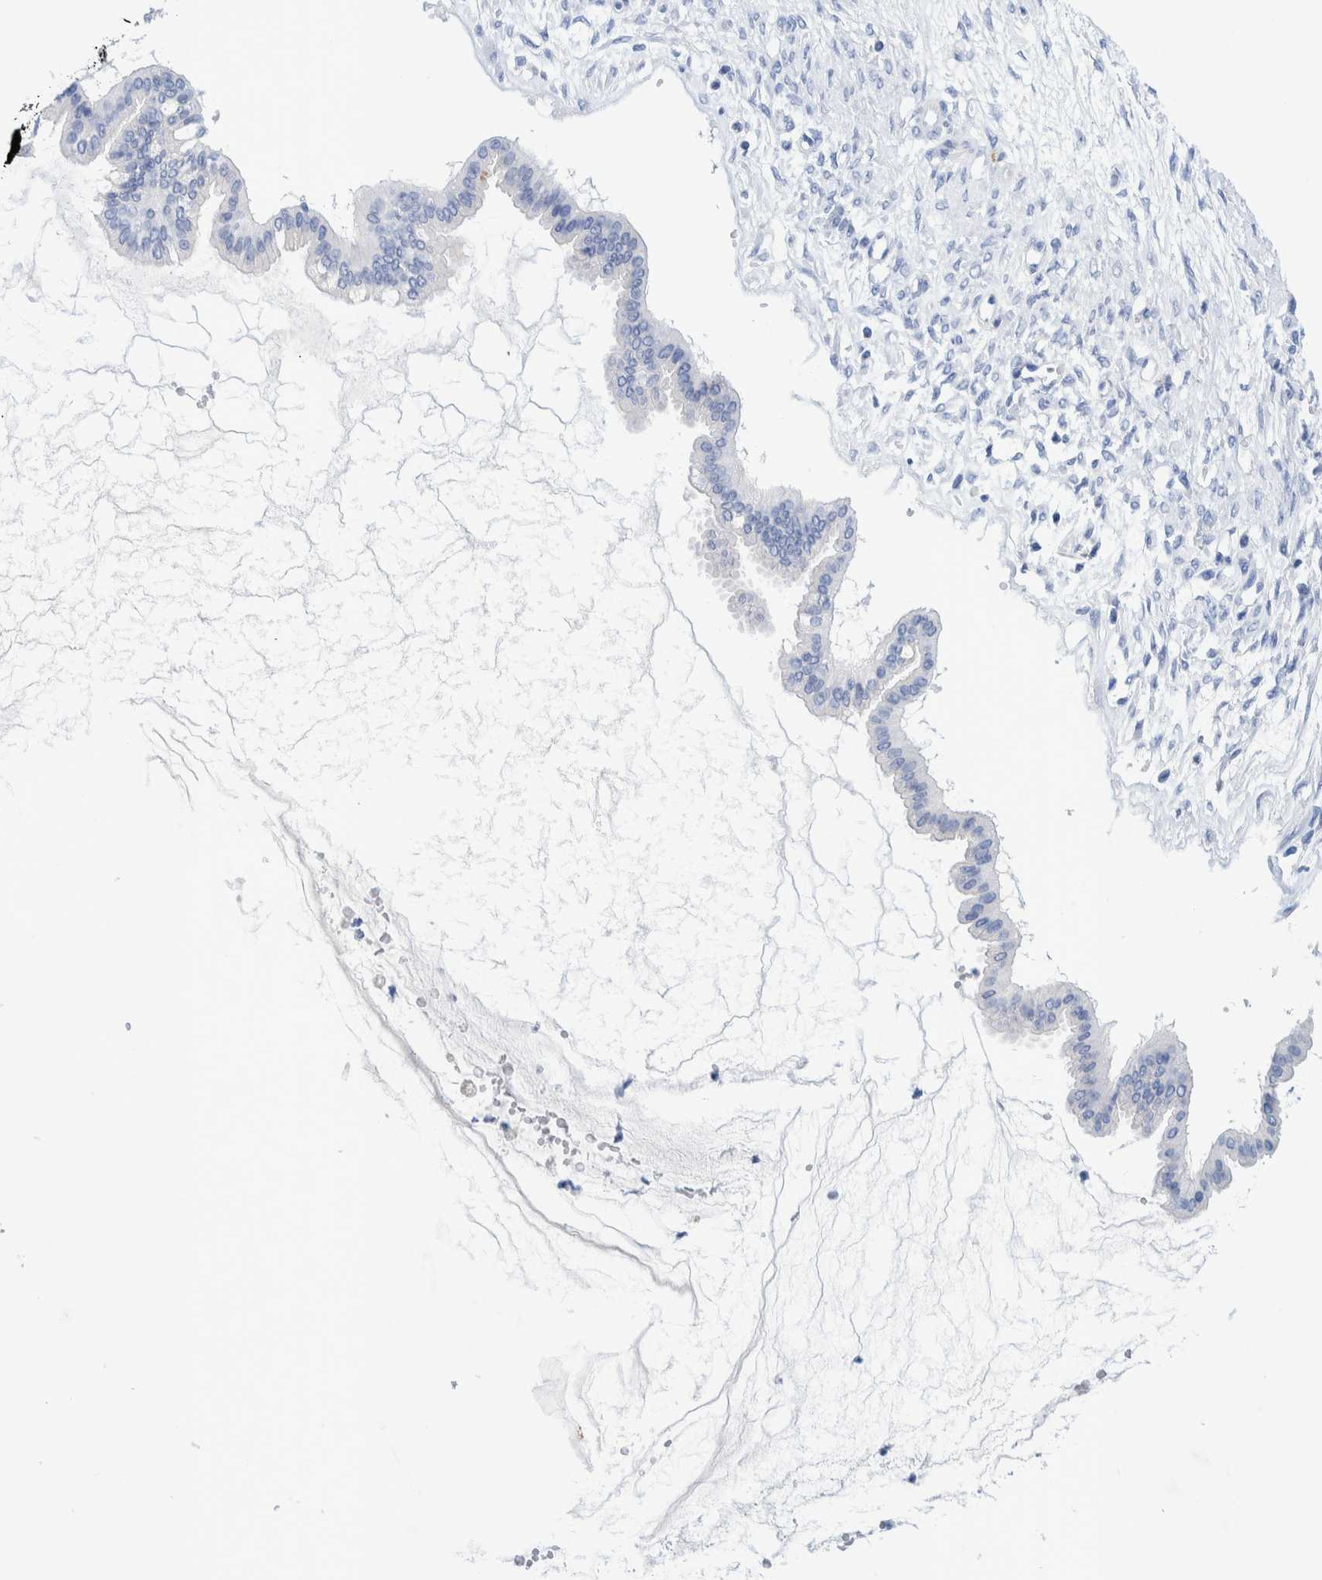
{"staining": {"intensity": "negative", "quantity": "none", "location": "none"}, "tissue": "ovarian cancer", "cell_type": "Tumor cells", "image_type": "cancer", "snomed": [{"axis": "morphology", "description": "Cystadenocarcinoma, mucinous, NOS"}, {"axis": "topography", "description": "Ovary"}], "caption": "IHC of human mucinous cystadenocarcinoma (ovarian) displays no expression in tumor cells.", "gene": "PERP", "patient": {"sex": "female", "age": 73}}